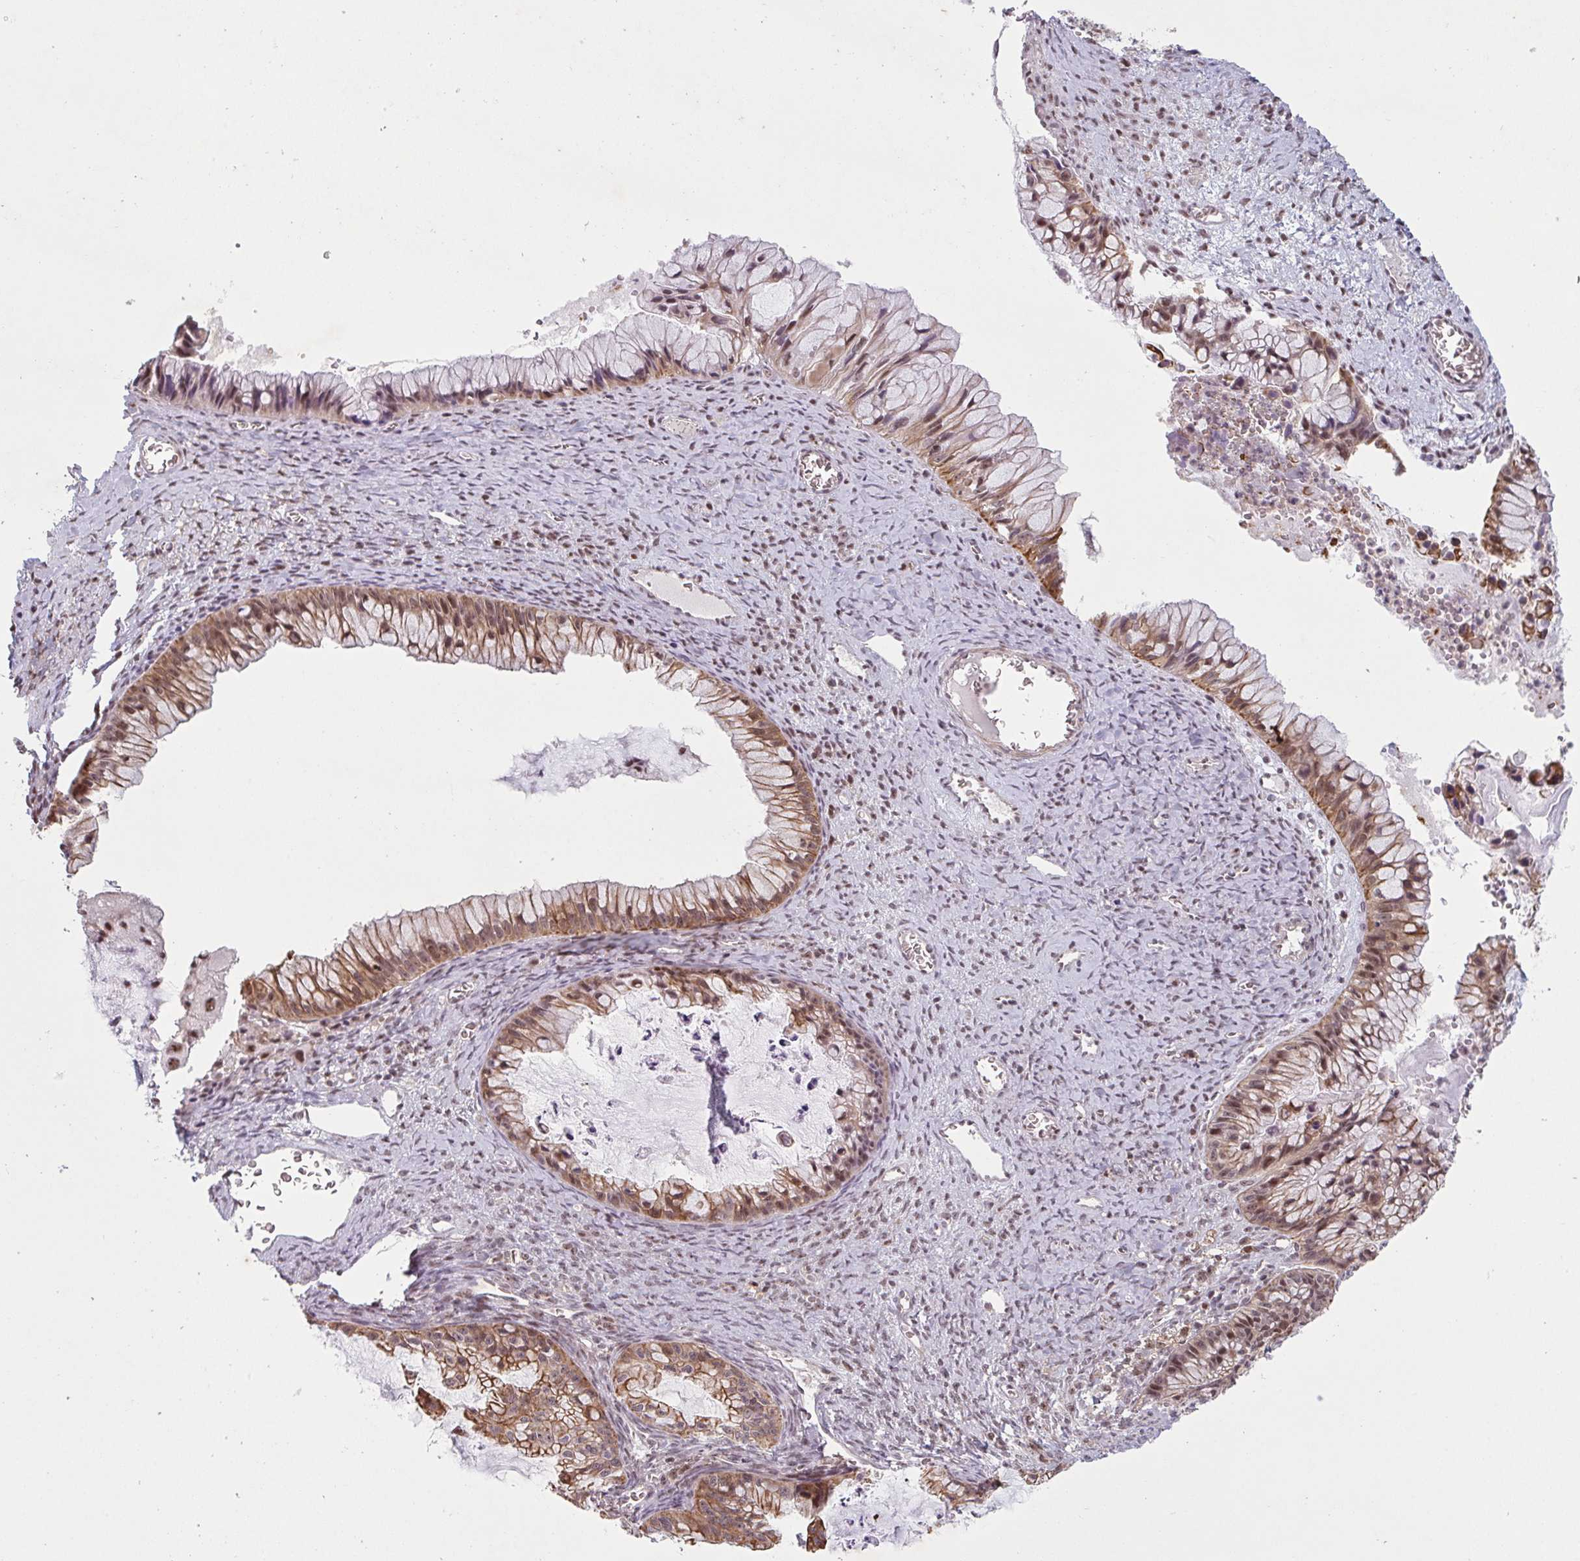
{"staining": {"intensity": "moderate", "quantity": ">75%", "location": "cytoplasmic/membranous"}, "tissue": "ovarian cancer", "cell_type": "Tumor cells", "image_type": "cancer", "snomed": [{"axis": "morphology", "description": "Cystadenocarcinoma, mucinous, NOS"}, {"axis": "topography", "description": "Ovary"}], "caption": "Ovarian cancer (mucinous cystadenocarcinoma) stained with DAB IHC displays medium levels of moderate cytoplasmic/membranous positivity in about >75% of tumor cells. The staining is performed using DAB brown chromogen to label protein expression. The nuclei are counter-stained blue using hematoxylin.", "gene": "NLRP13", "patient": {"sex": "female", "age": 72}}